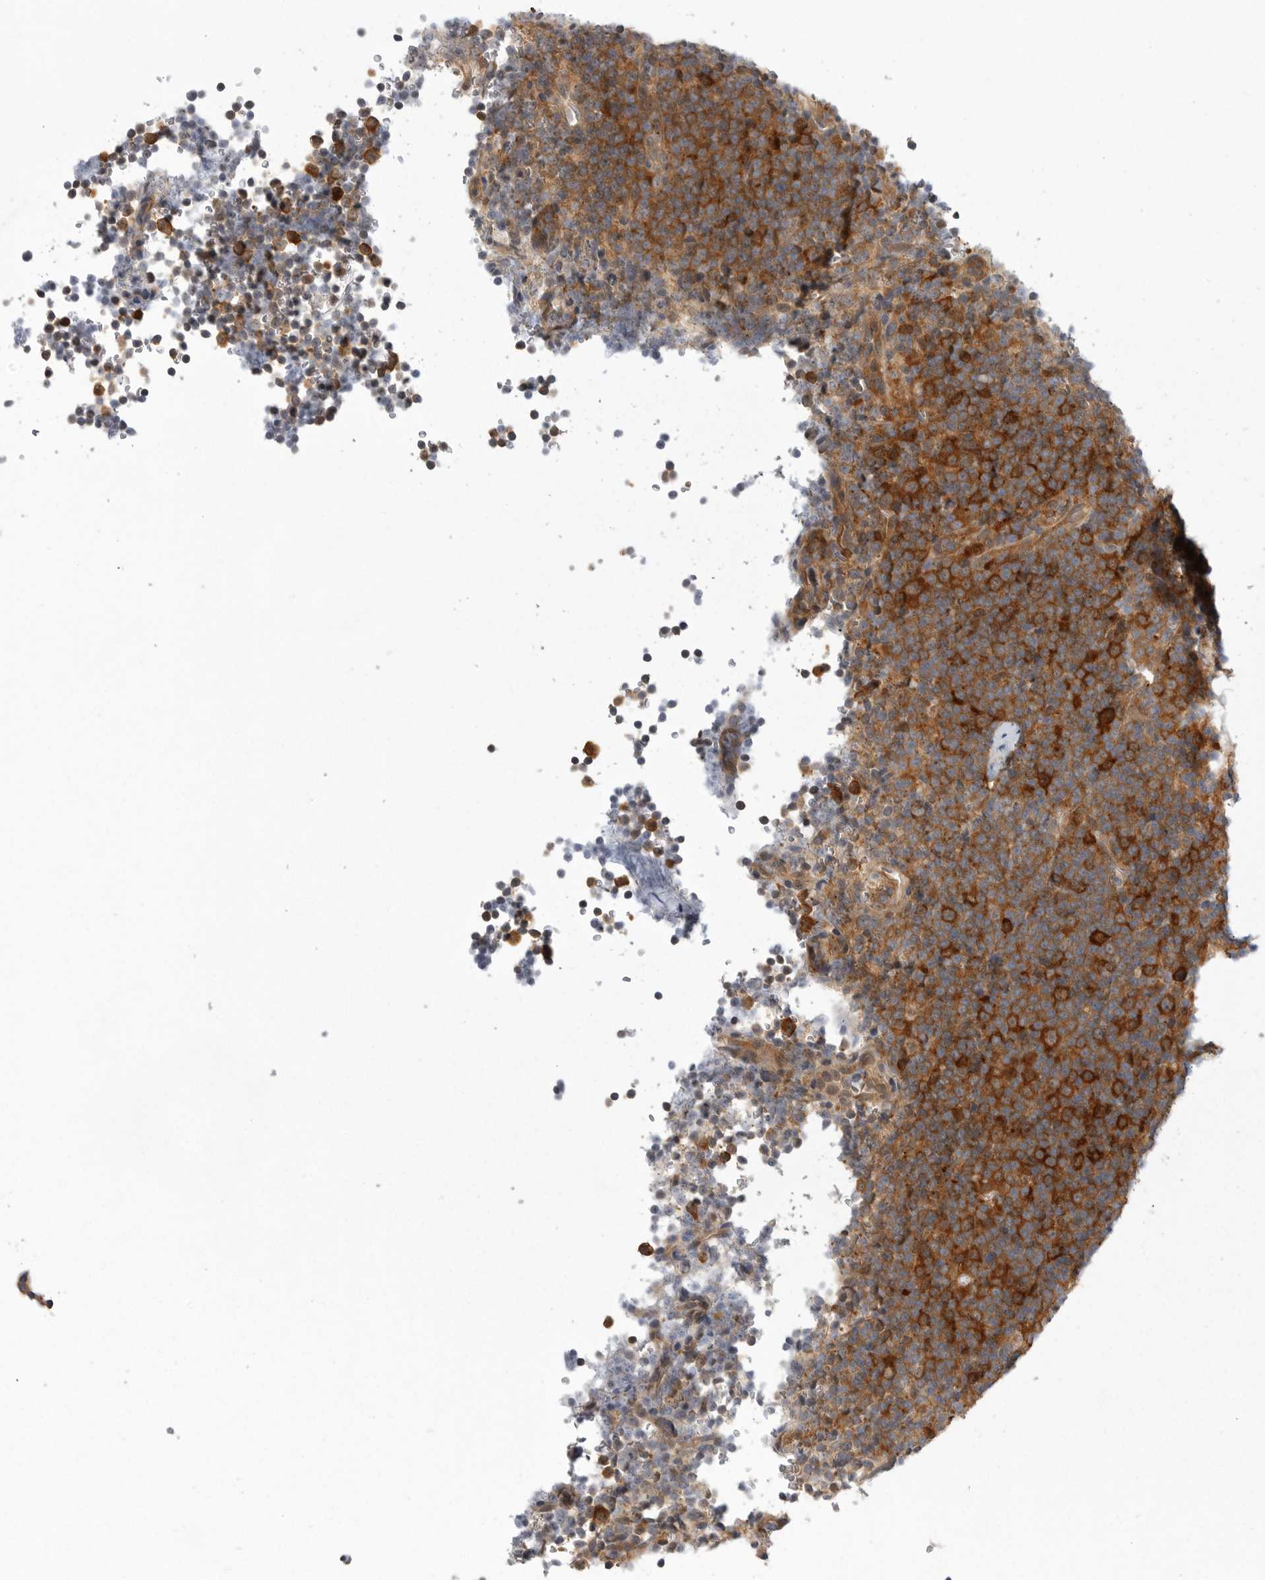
{"staining": {"intensity": "strong", "quantity": ">75%", "location": "cytoplasmic/membranous"}, "tissue": "lymphoma", "cell_type": "Tumor cells", "image_type": "cancer", "snomed": [{"axis": "morphology", "description": "Malignant lymphoma, non-Hodgkin's type, Low grade"}, {"axis": "topography", "description": "Lymph node"}], "caption": "Strong cytoplasmic/membranous staining is appreciated in about >75% of tumor cells in malignant lymphoma, non-Hodgkin's type (low-grade).", "gene": "CACYBP", "patient": {"sex": "female", "age": 67}}